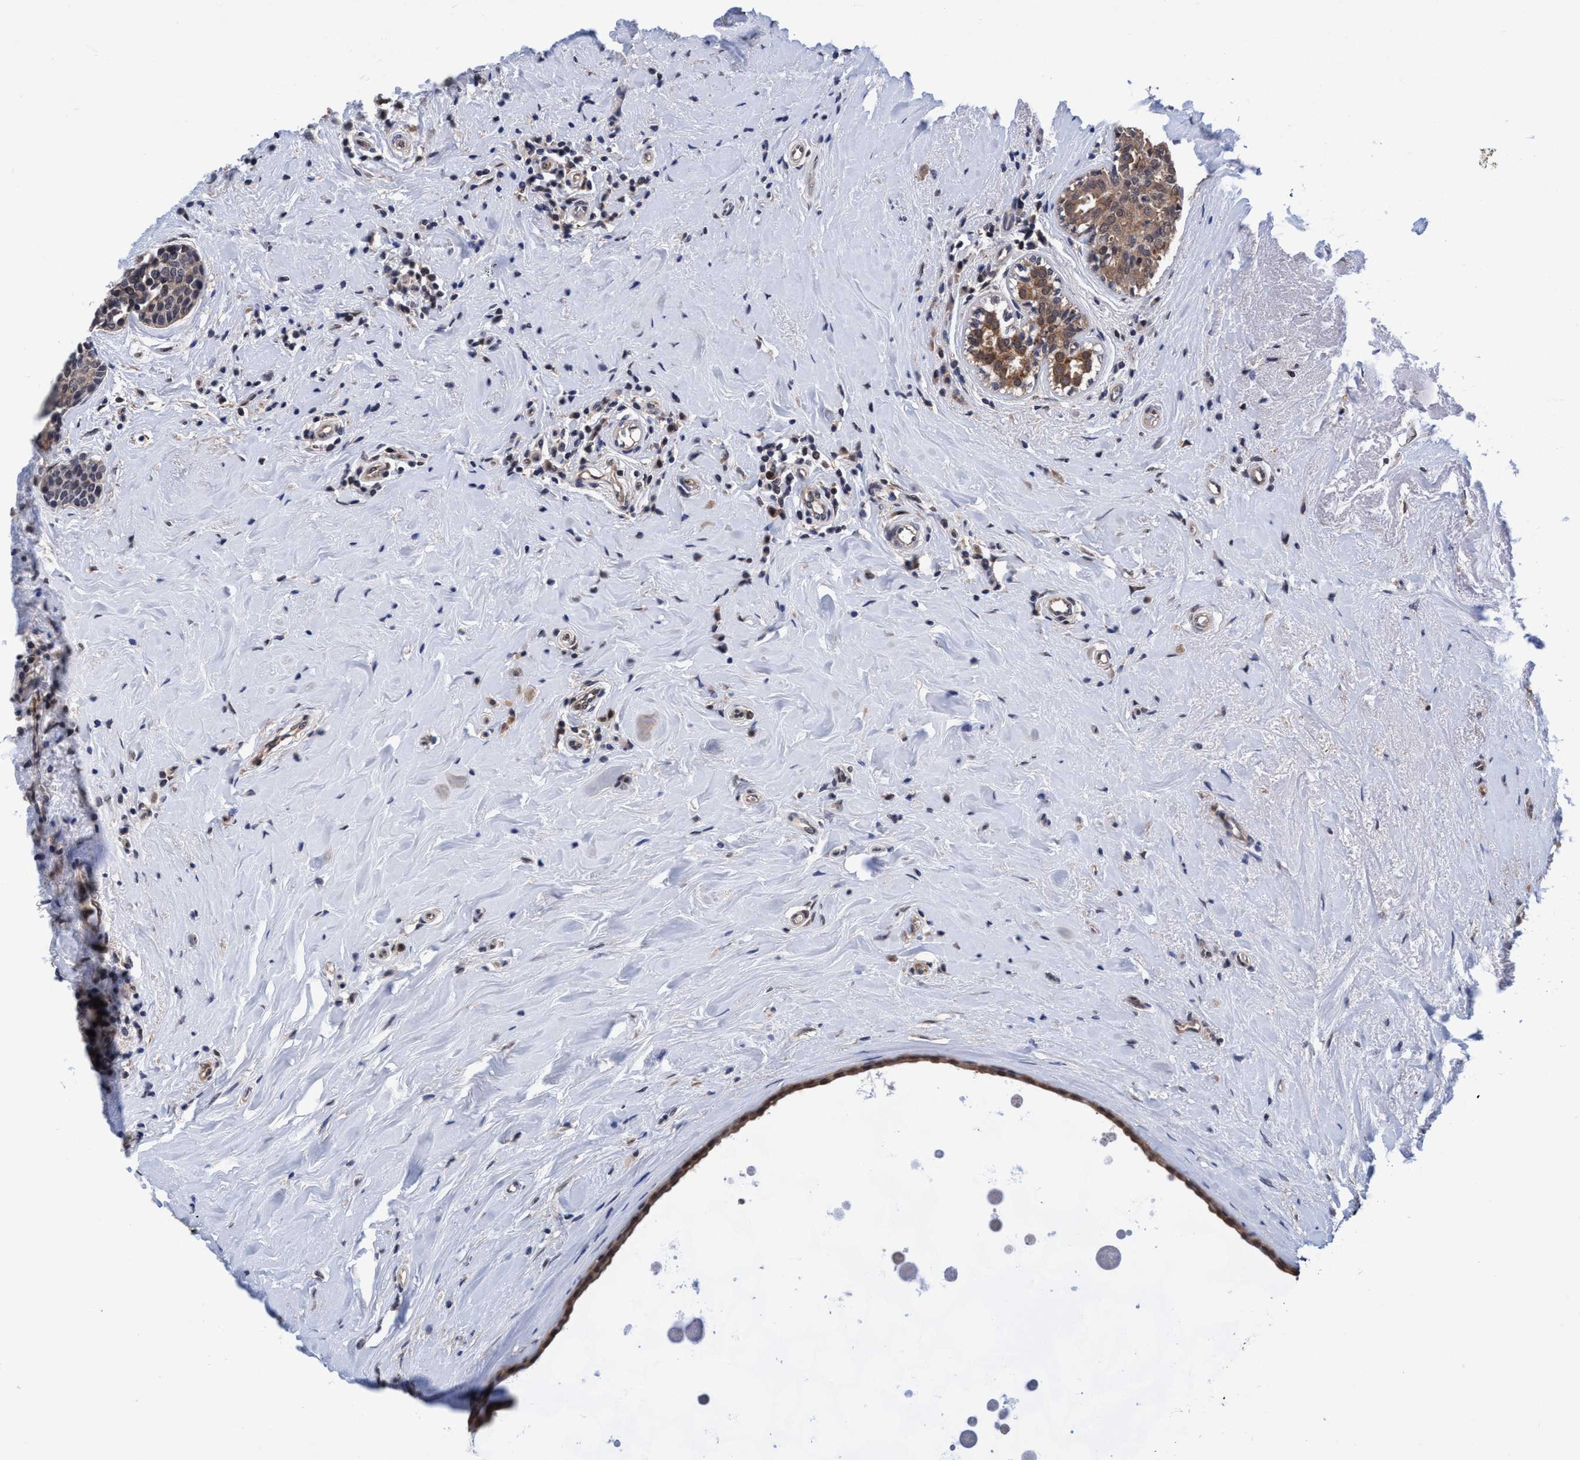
{"staining": {"intensity": "moderate", "quantity": ">75%", "location": "cytoplasmic/membranous"}, "tissue": "breast cancer", "cell_type": "Tumor cells", "image_type": "cancer", "snomed": [{"axis": "morphology", "description": "Duct carcinoma"}, {"axis": "topography", "description": "Breast"}], "caption": "A histopathology image of breast cancer (infiltrating ductal carcinoma) stained for a protein demonstrates moderate cytoplasmic/membranous brown staining in tumor cells. (brown staining indicates protein expression, while blue staining denotes nuclei).", "gene": "PSMD12", "patient": {"sex": "female", "age": 55}}